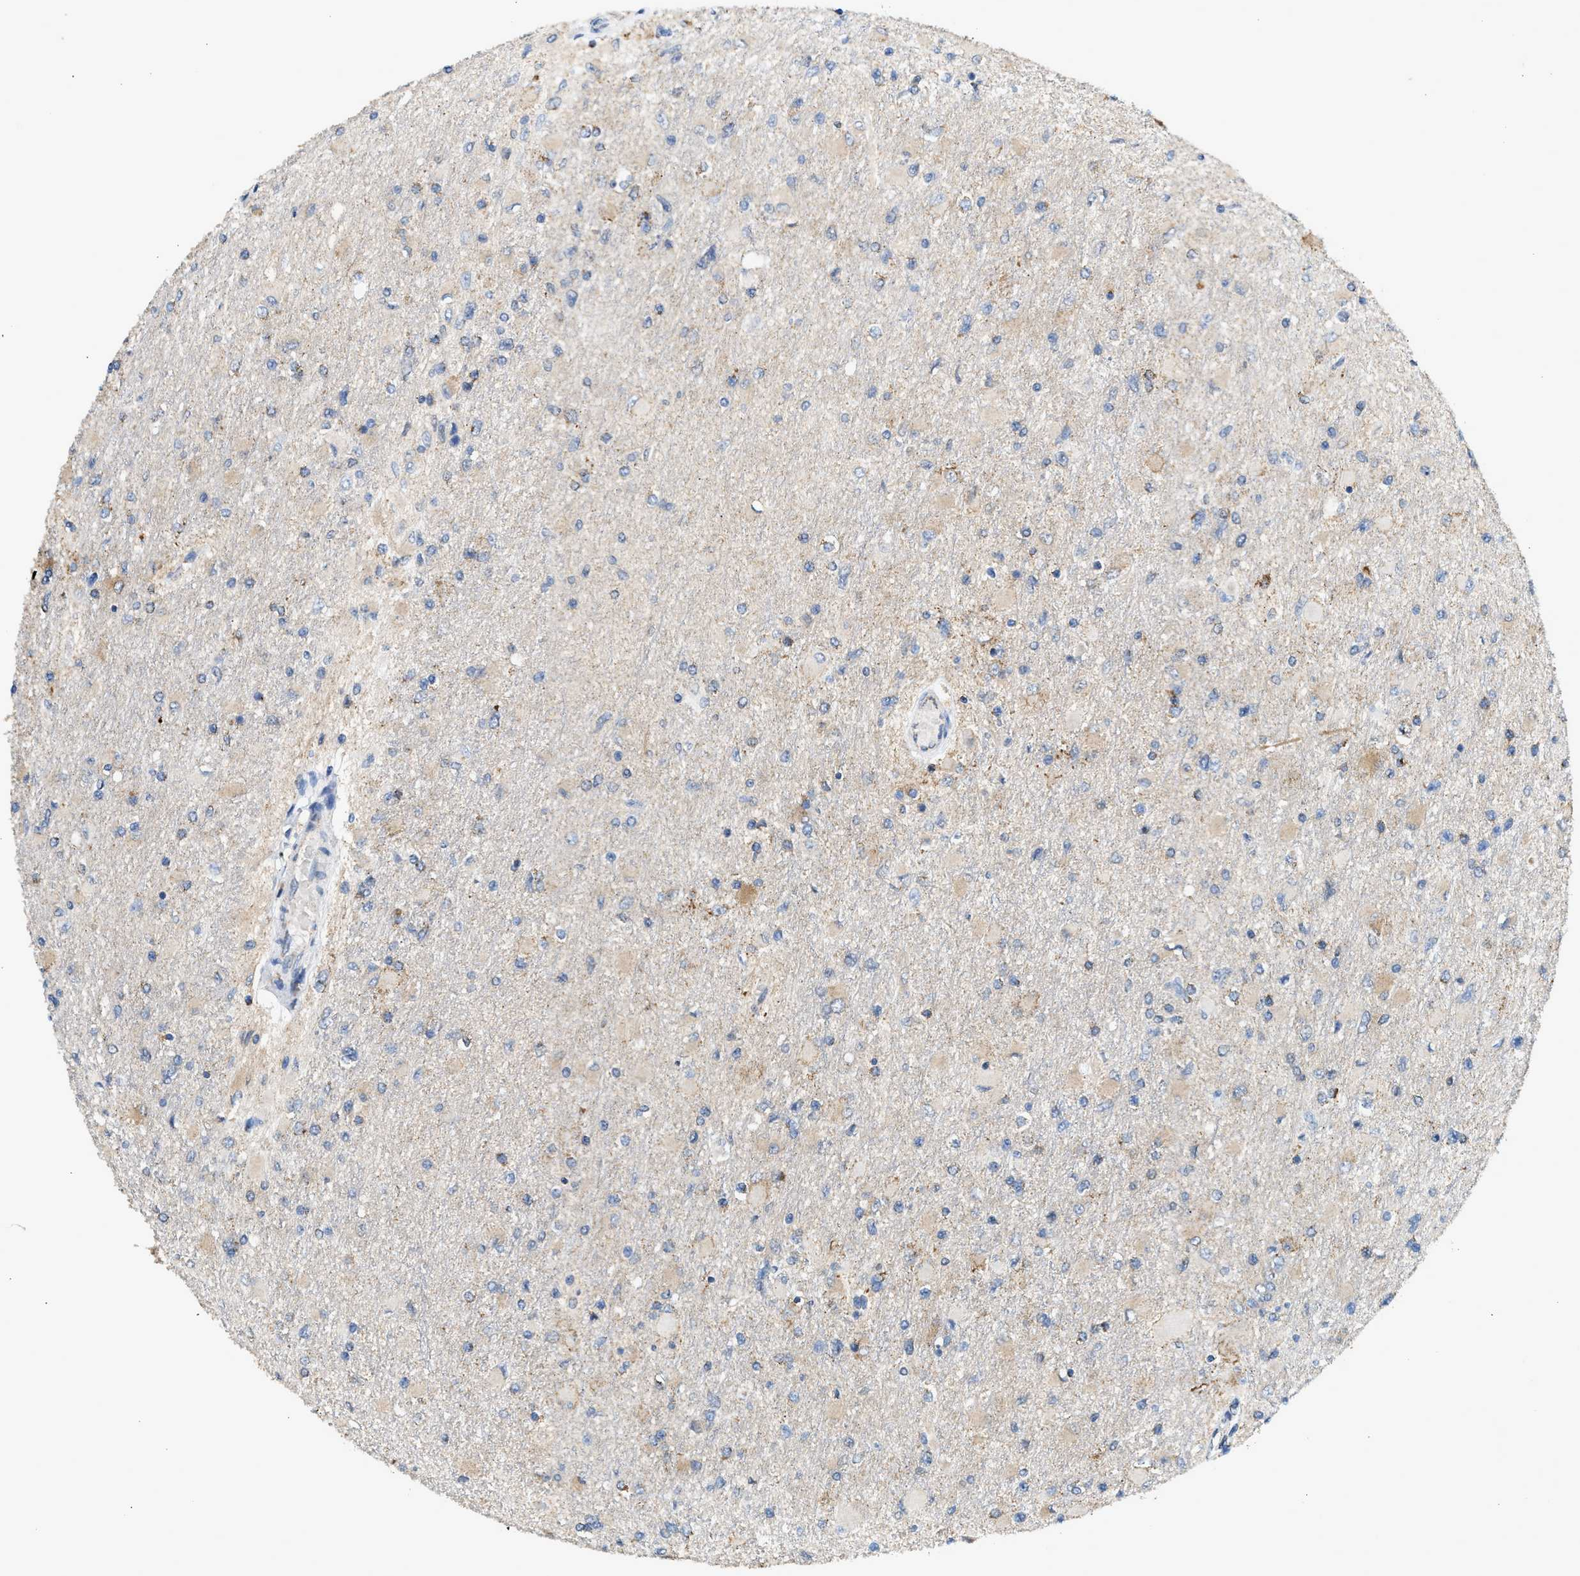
{"staining": {"intensity": "weak", "quantity": "<25%", "location": "cytoplasmic/membranous"}, "tissue": "glioma", "cell_type": "Tumor cells", "image_type": "cancer", "snomed": [{"axis": "morphology", "description": "Glioma, malignant, High grade"}, {"axis": "topography", "description": "Cerebral cortex"}], "caption": "High magnification brightfield microscopy of glioma stained with DAB (3,3'-diaminobenzidine) (brown) and counterstained with hematoxylin (blue): tumor cells show no significant staining. (Immunohistochemistry (ihc), brightfield microscopy, high magnification).", "gene": "GOT2", "patient": {"sex": "female", "age": 36}}